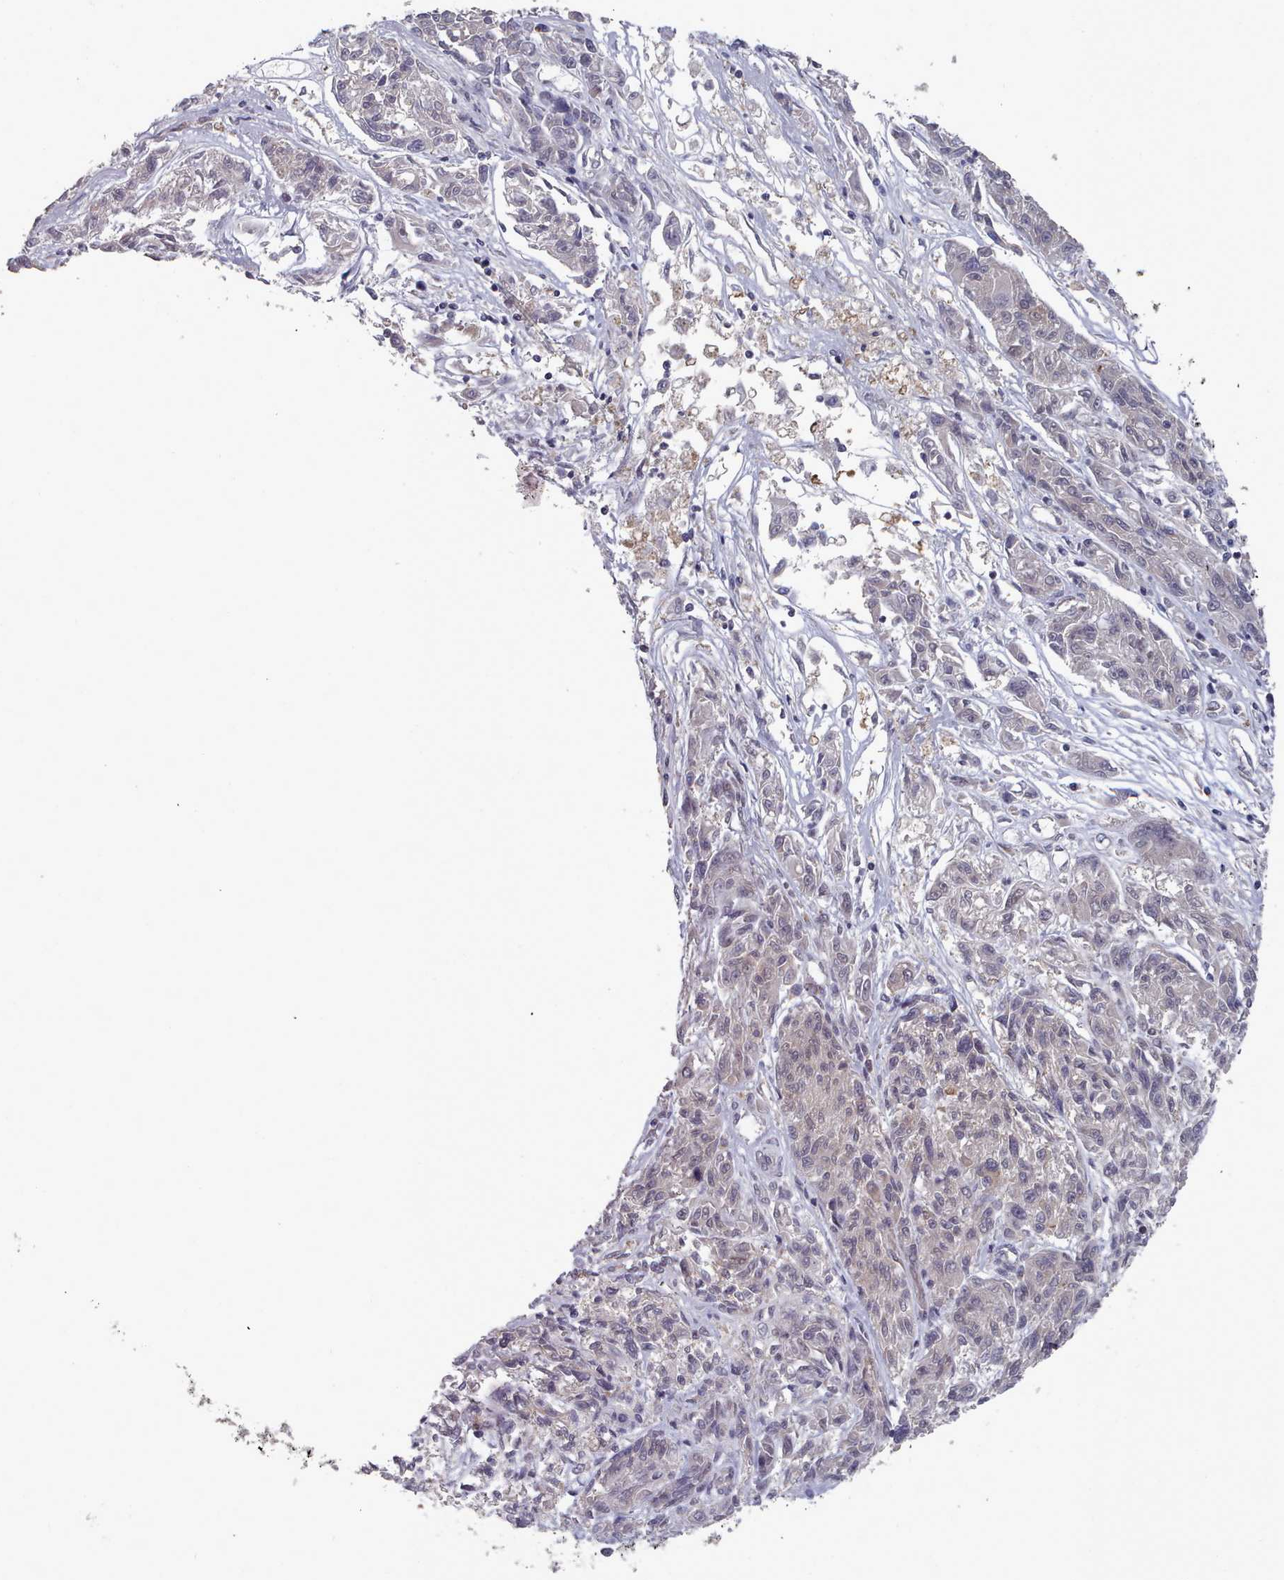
{"staining": {"intensity": "negative", "quantity": "none", "location": "none"}, "tissue": "melanoma", "cell_type": "Tumor cells", "image_type": "cancer", "snomed": [{"axis": "morphology", "description": "Malignant melanoma, NOS"}, {"axis": "topography", "description": "Skin"}], "caption": "Tumor cells are negative for protein expression in human malignant melanoma. (Stains: DAB (3,3'-diaminobenzidine) immunohistochemistry with hematoxylin counter stain, Microscopy: brightfield microscopy at high magnification).", "gene": "HYAL3", "patient": {"sex": "male", "age": 53}}